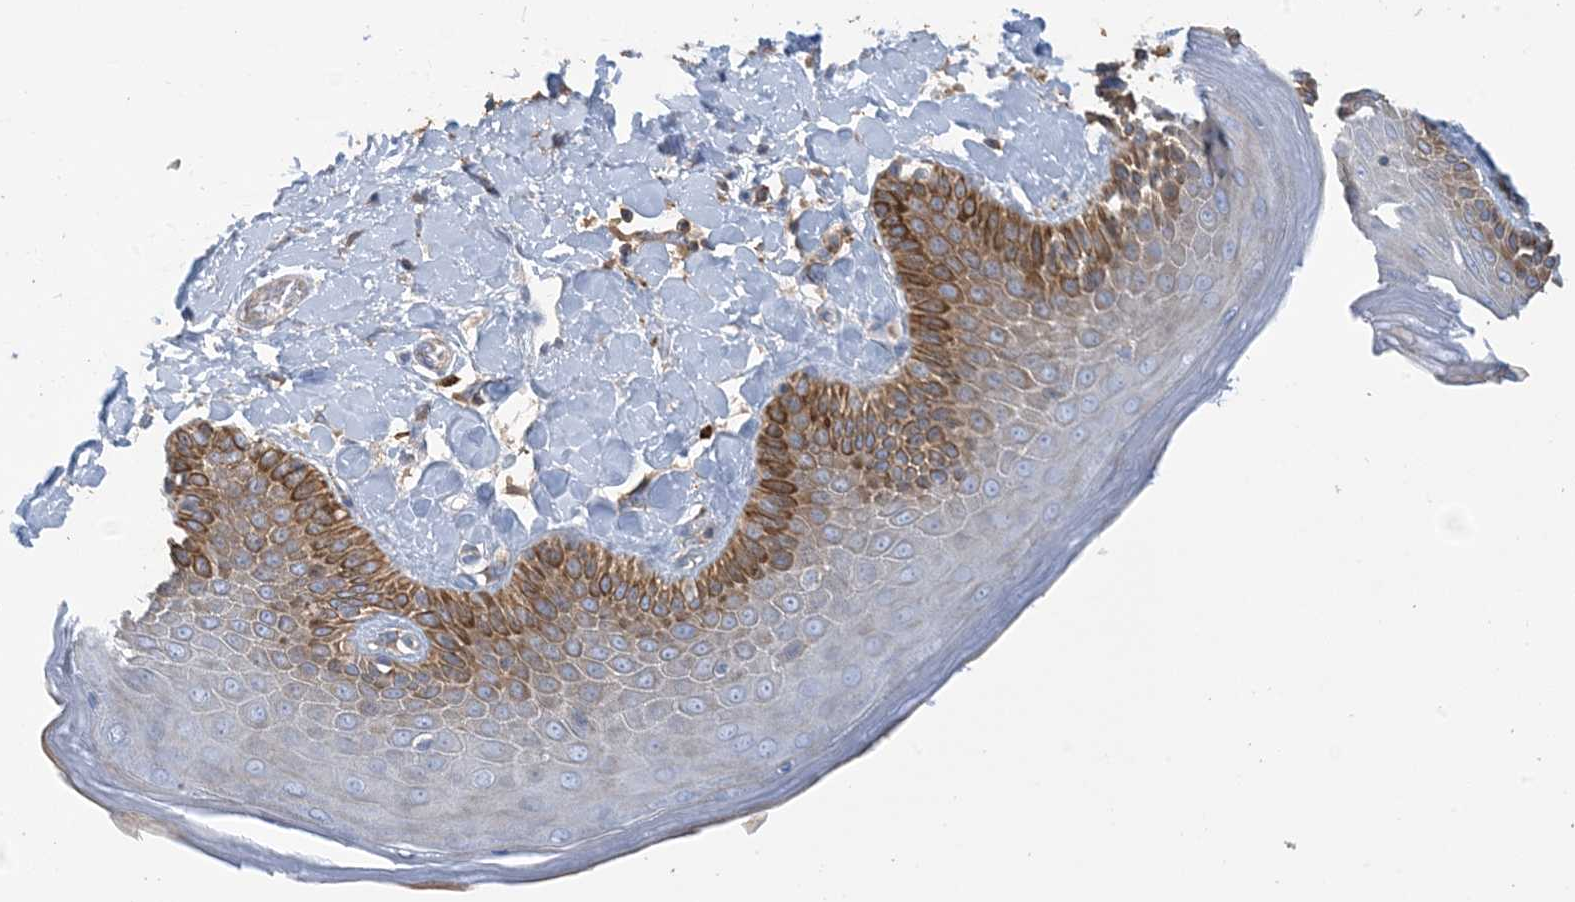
{"staining": {"intensity": "moderate", "quantity": "25%-75%", "location": "cytoplasmic/membranous"}, "tissue": "skin", "cell_type": "Epidermal cells", "image_type": "normal", "snomed": [{"axis": "morphology", "description": "Normal tissue, NOS"}, {"axis": "topography", "description": "Anal"}], "caption": "Immunohistochemical staining of unremarkable skin reveals moderate cytoplasmic/membranous protein positivity in approximately 25%-75% of epidermal cells.", "gene": "CALHM5", "patient": {"sex": "male", "age": 69}}